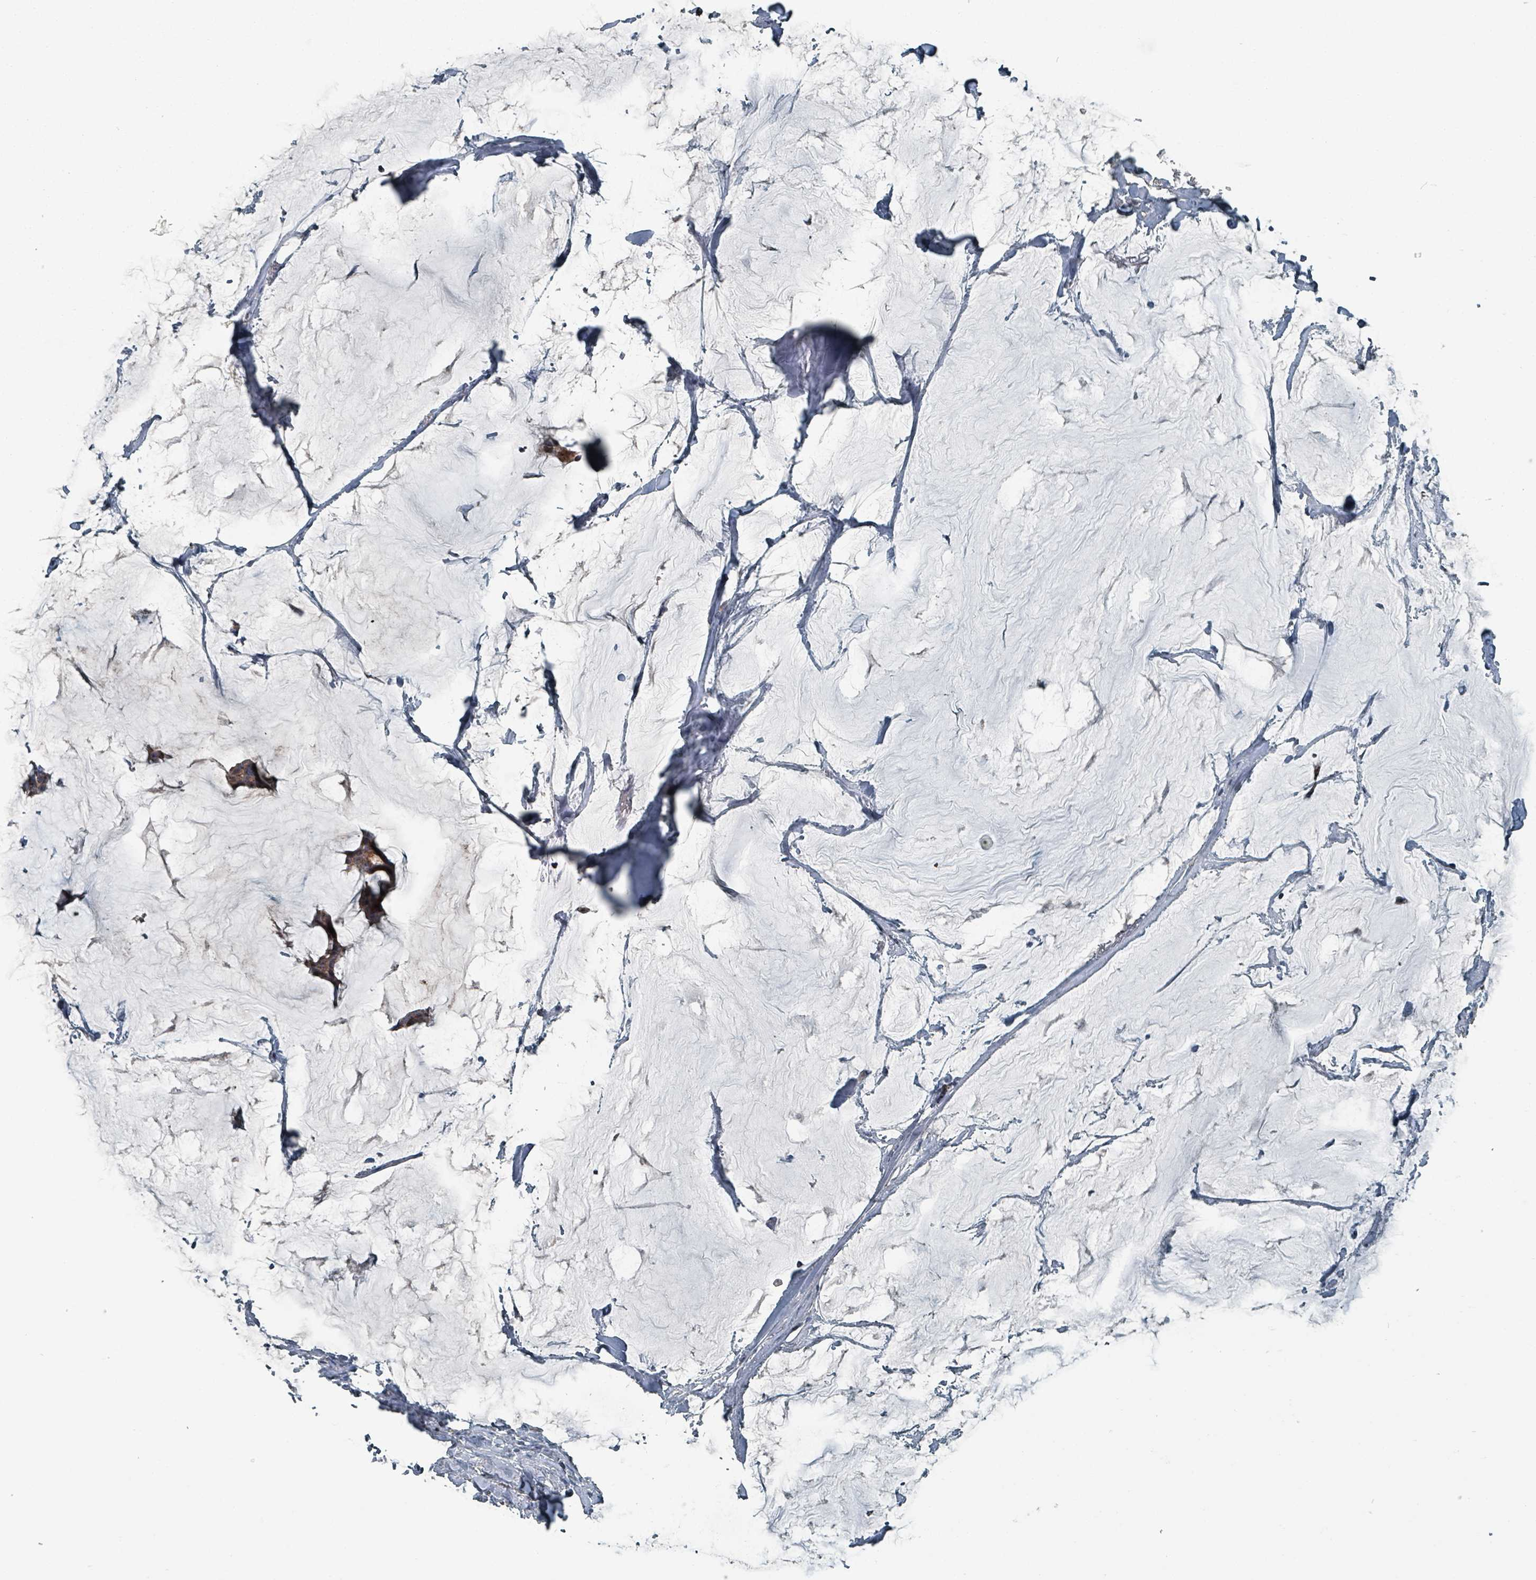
{"staining": {"intensity": "weak", "quantity": ">75%", "location": "cytoplasmic/membranous"}, "tissue": "breast cancer", "cell_type": "Tumor cells", "image_type": "cancer", "snomed": [{"axis": "morphology", "description": "Duct carcinoma"}, {"axis": "topography", "description": "Breast"}], "caption": "This image shows immunohistochemistry staining of breast cancer (infiltrating ductal carcinoma), with low weak cytoplasmic/membranous staining in approximately >75% of tumor cells.", "gene": "ABHD18", "patient": {"sex": "female", "age": 93}}